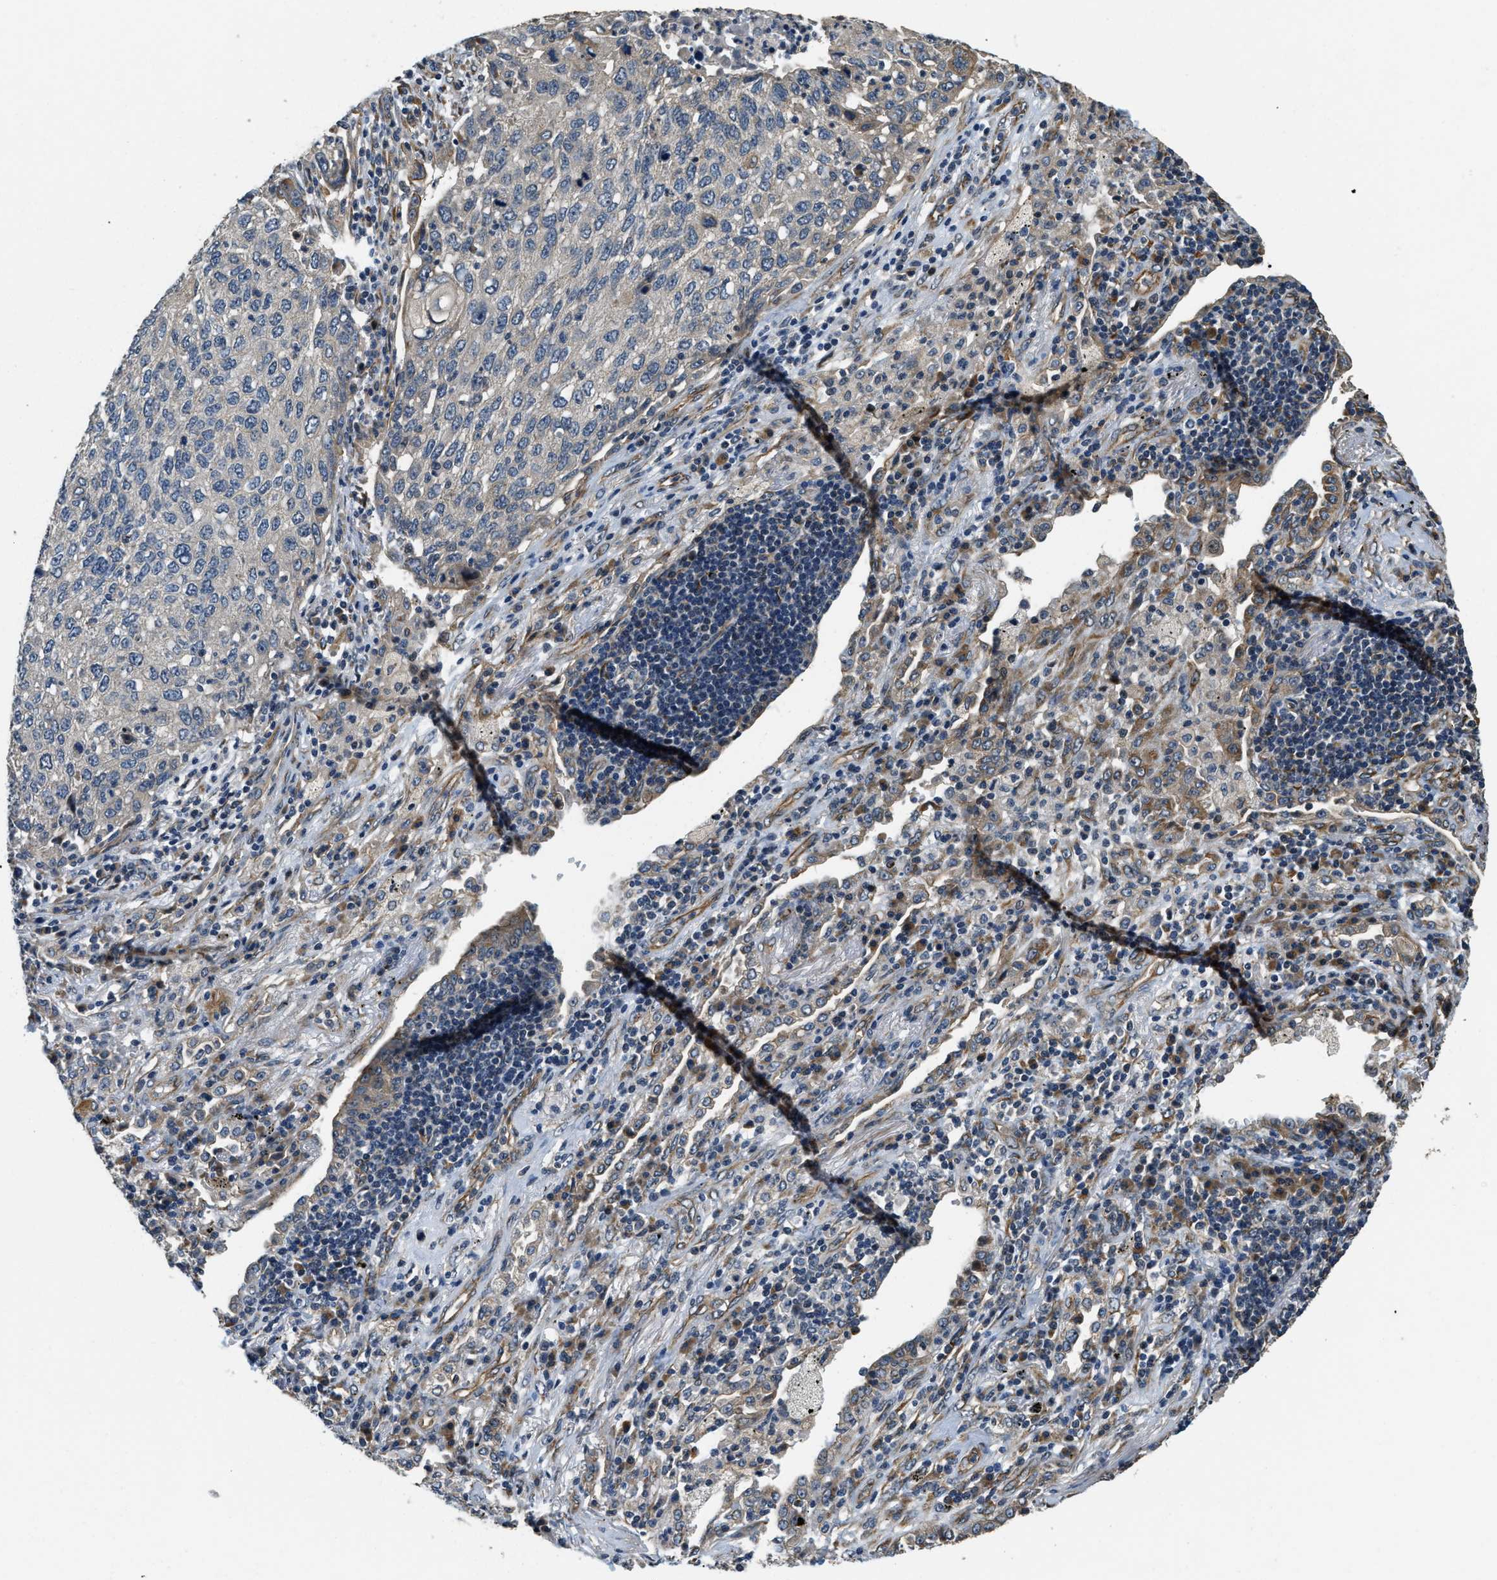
{"staining": {"intensity": "negative", "quantity": "none", "location": "none"}, "tissue": "lung cancer", "cell_type": "Tumor cells", "image_type": "cancer", "snomed": [{"axis": "morphology", "description": "Squamous cell carcinoma, NOS"}, {"axis": "topography", "description": "Lung"}], "caption": "IHC of squamous cell carcinoma (lung) displays no expression in tumor cells.", "gene": "ALOX12", "patient": {"sex": "female", "age": 63}}